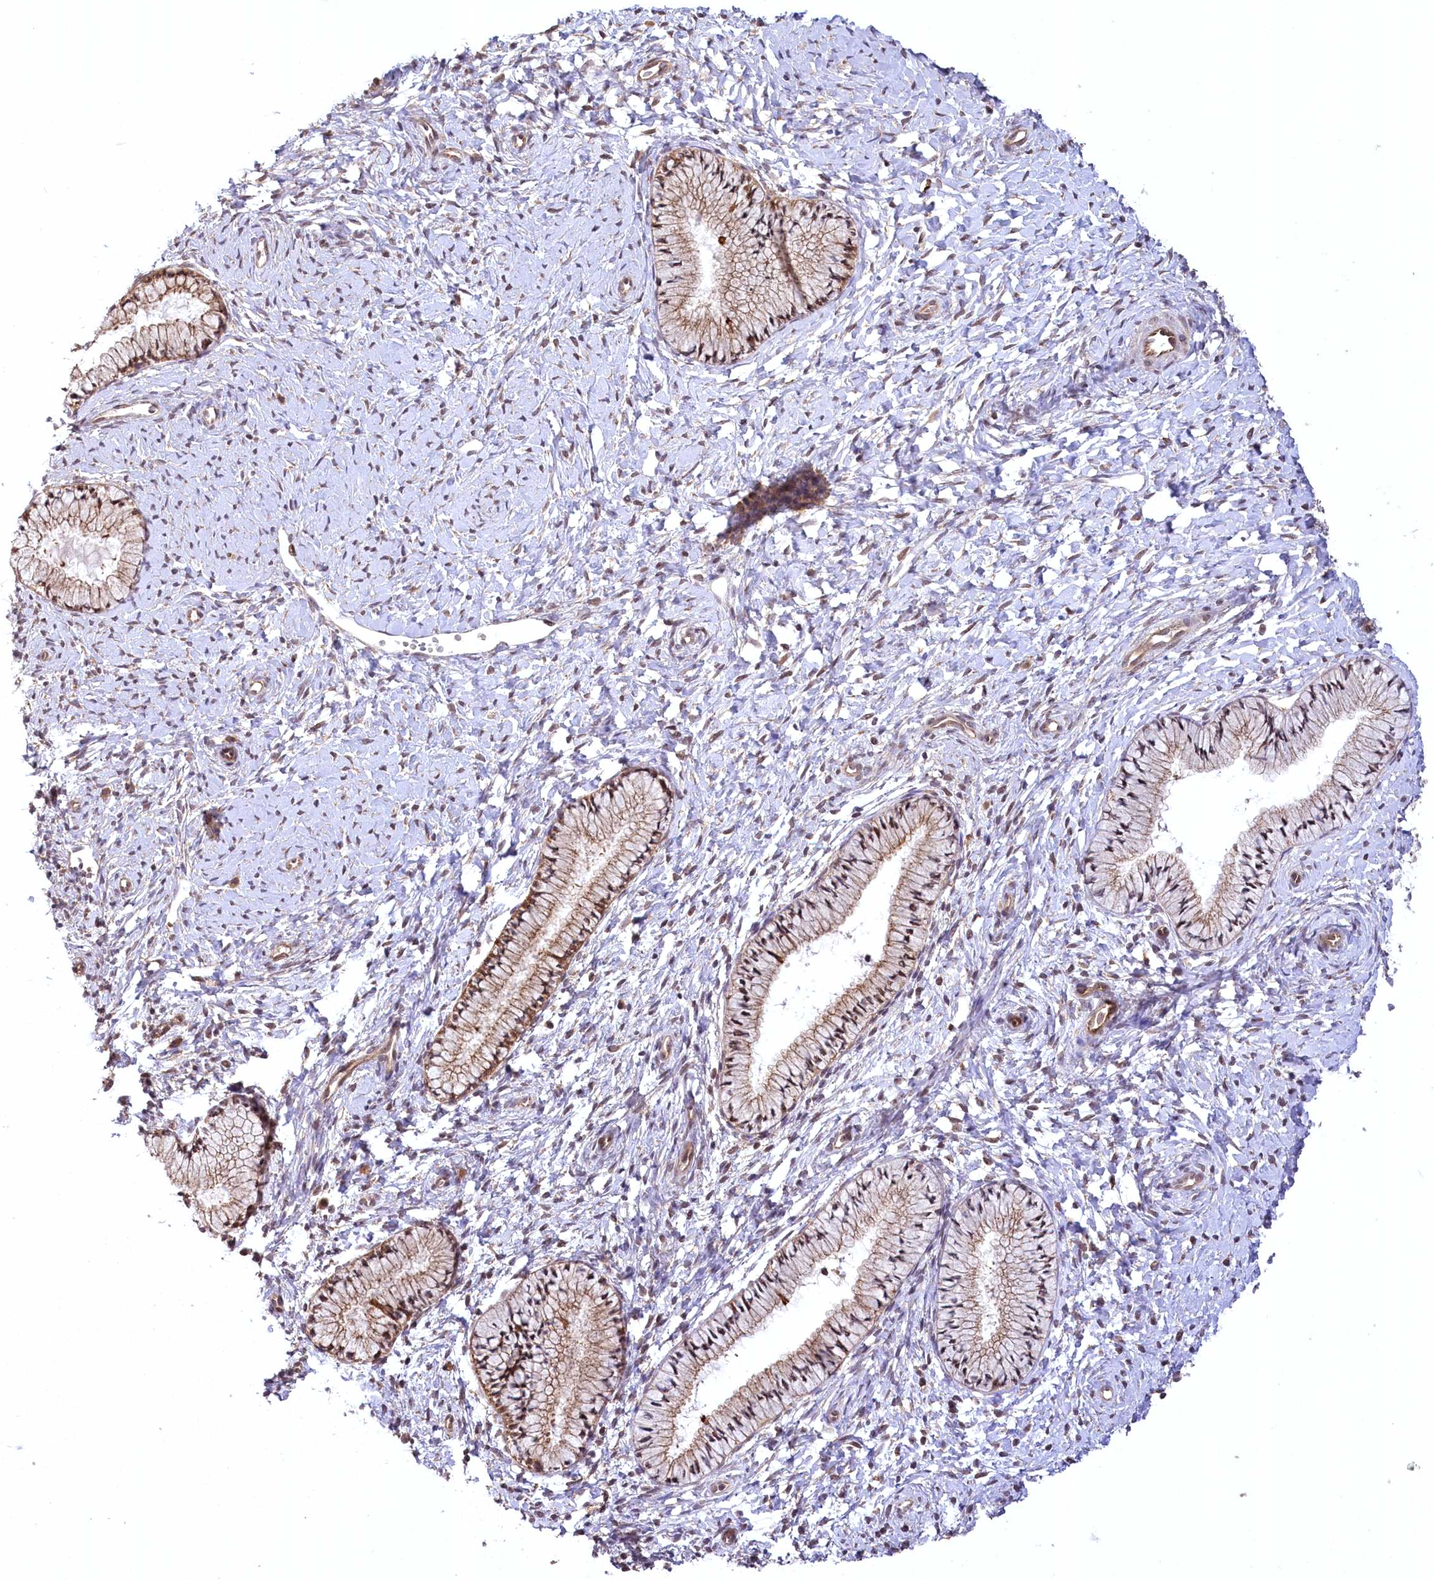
{"staining": {"intensity": "moderate", "quantity": ">75%", "location": "cytoplasmic/membranous,nuclear"}, "tissue": "cervix", "cell_type": "Glandular cells", "image_type": "normal", "snomed": [{"axis": "morphology", "description": "Normal tissue, NOS"}, {"axis": "topography", "description": "Cervix"}], "caption": "High-power microscopy captured an immunohistochemistry (IHC) histopathology image of benign cervix, revealing moderate cytoplasmic/membranous,nuclear expression in approximately >75% of glandular cells.", "gene": "SERGEF", "patient": {"sex": "female", "age": 33}}